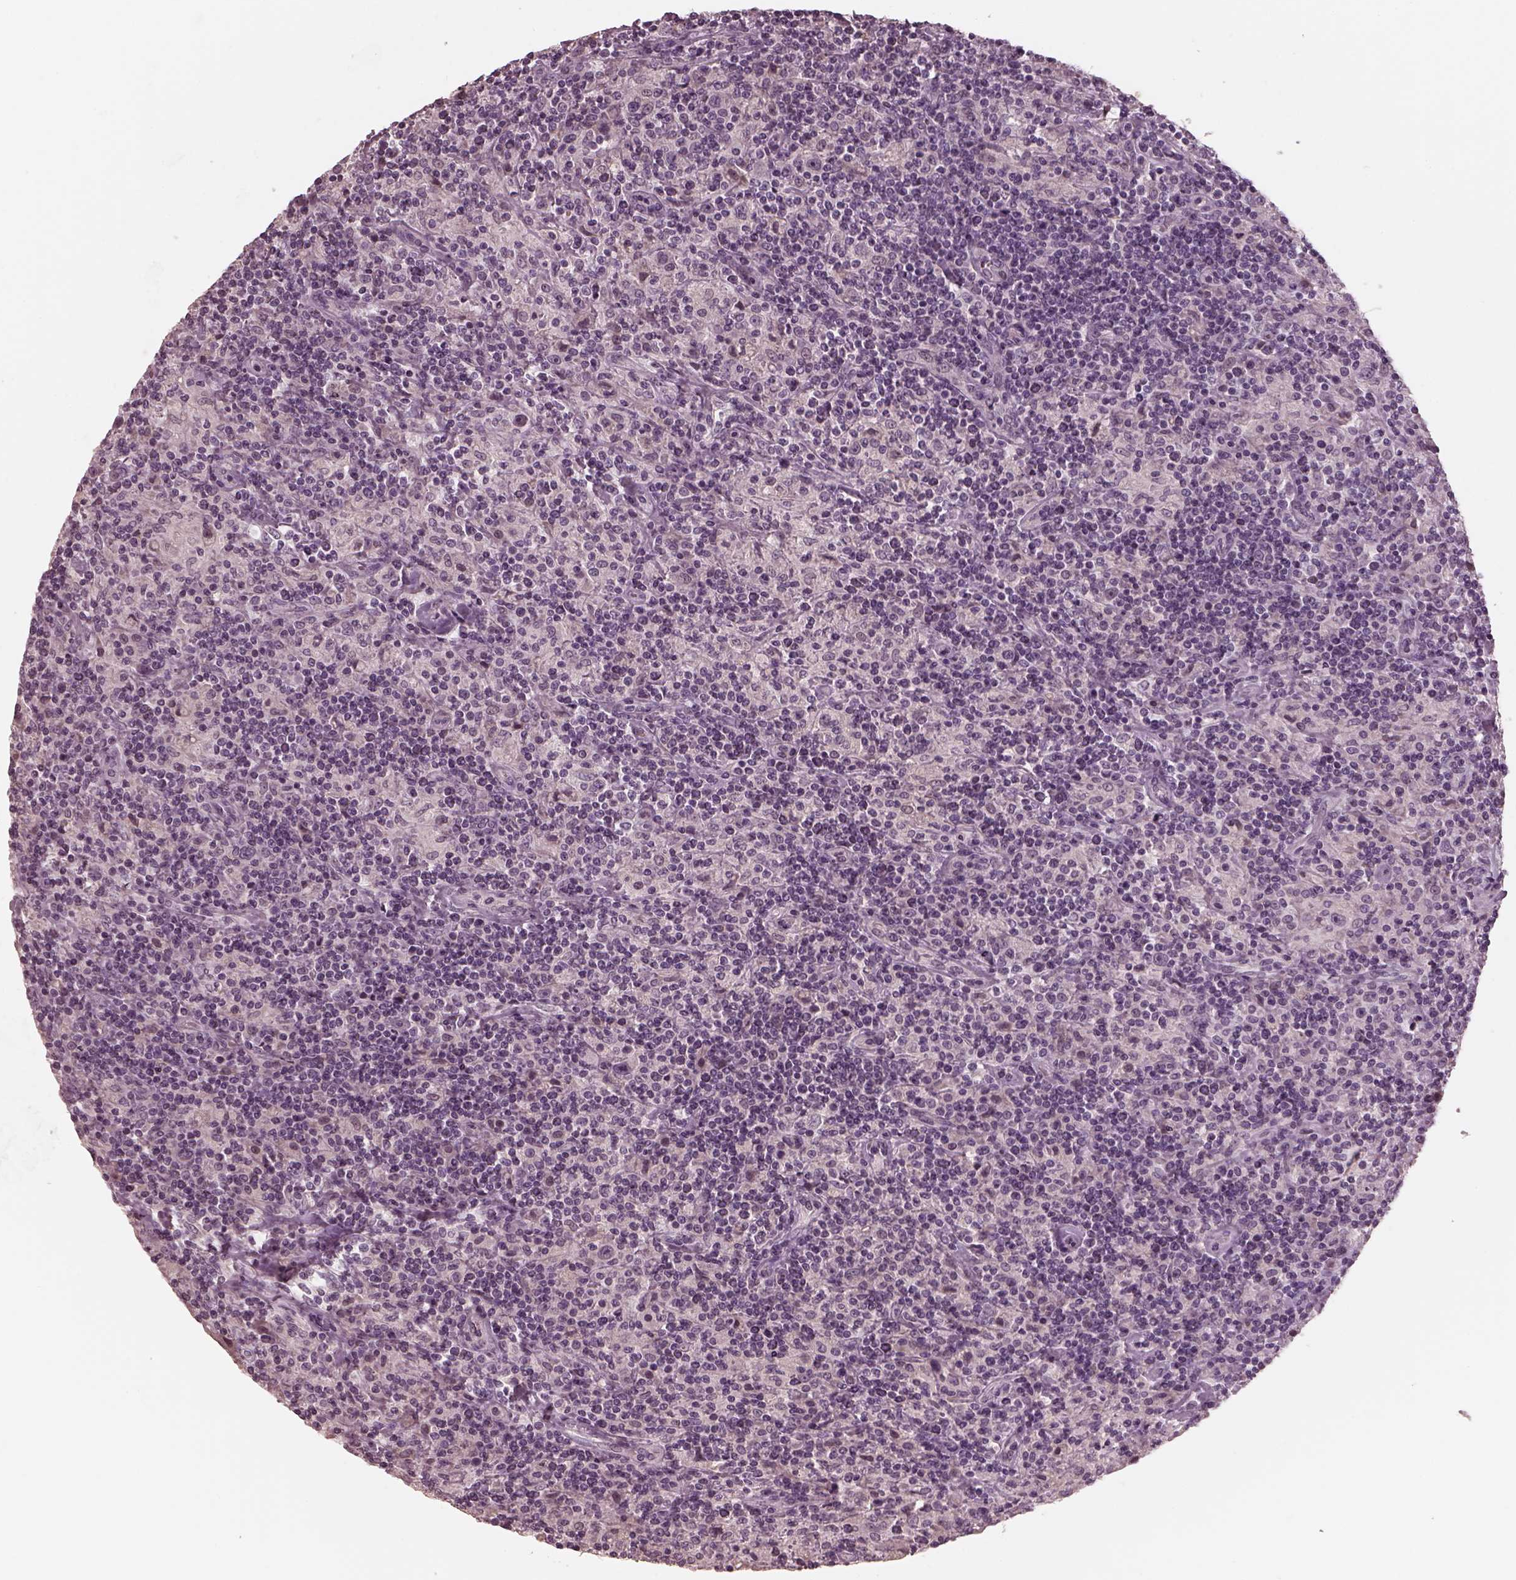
{"staining": {"intensity": "negative", "quantity": "none", "location": "none"}, "tissue": "lymphoma", "cell_type": "Tumor cells", "image_type": "cancer", "snomed": [{"axis": "morphology", "description": "Hodgkin's disease, NOS"}, {"axis": "topography", "description": "Lymph node"}], "caption": "This is an IHC micrograph of human lymphoma. There is no positivity in tumor cells.", "gene": "RCVRN", "patient": {"sex": "male", "age": 70}}